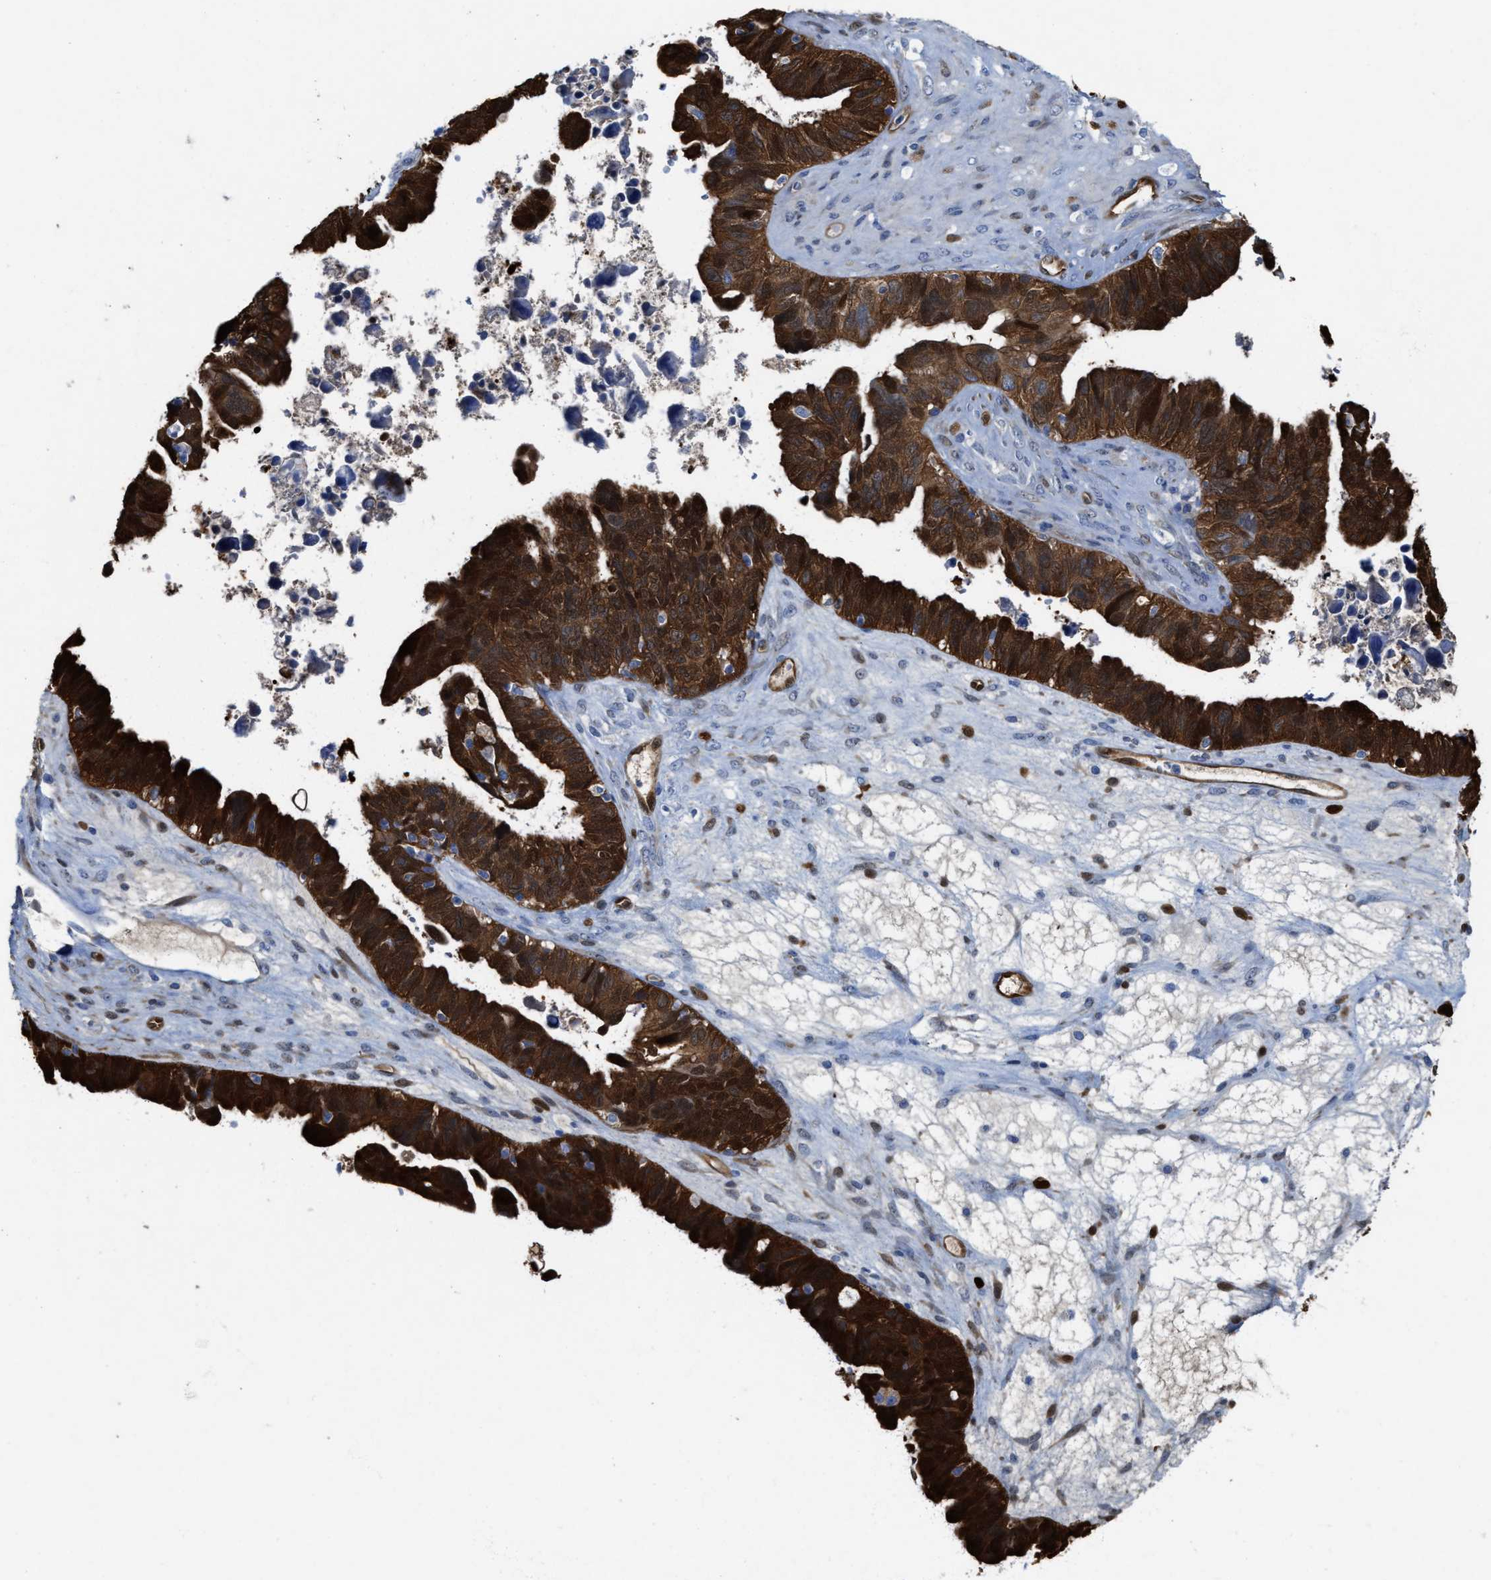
{"staining": {"intensity": "strong", "quantity": ">75%", "location": "cytoplasmic/membranous,nuclear"}, "tissue": "ovarian cancer", "cell_type": "Tumor cells", "image_type": "cancer", "snomed": [{"axis": "morphology", "description": "Cystadenocarcinoma, serous, NOS"}, {"axis": "topography", "description": "Ovary"}], "caption": "Immunohistochemistry (IHC) (DAB) staining of ovarian serous cystadenocarcinoma demonstrates strong cytoplasmic/membranous and nuclear protein expression in about >75% of tumor cells. The staining is performed using DAB brown chromogen to label protein expression. The nuclei are counter-stained blue using hematoxylin.", "gene": "ASS1", "patient": {"sex": "female", "age": 79}}